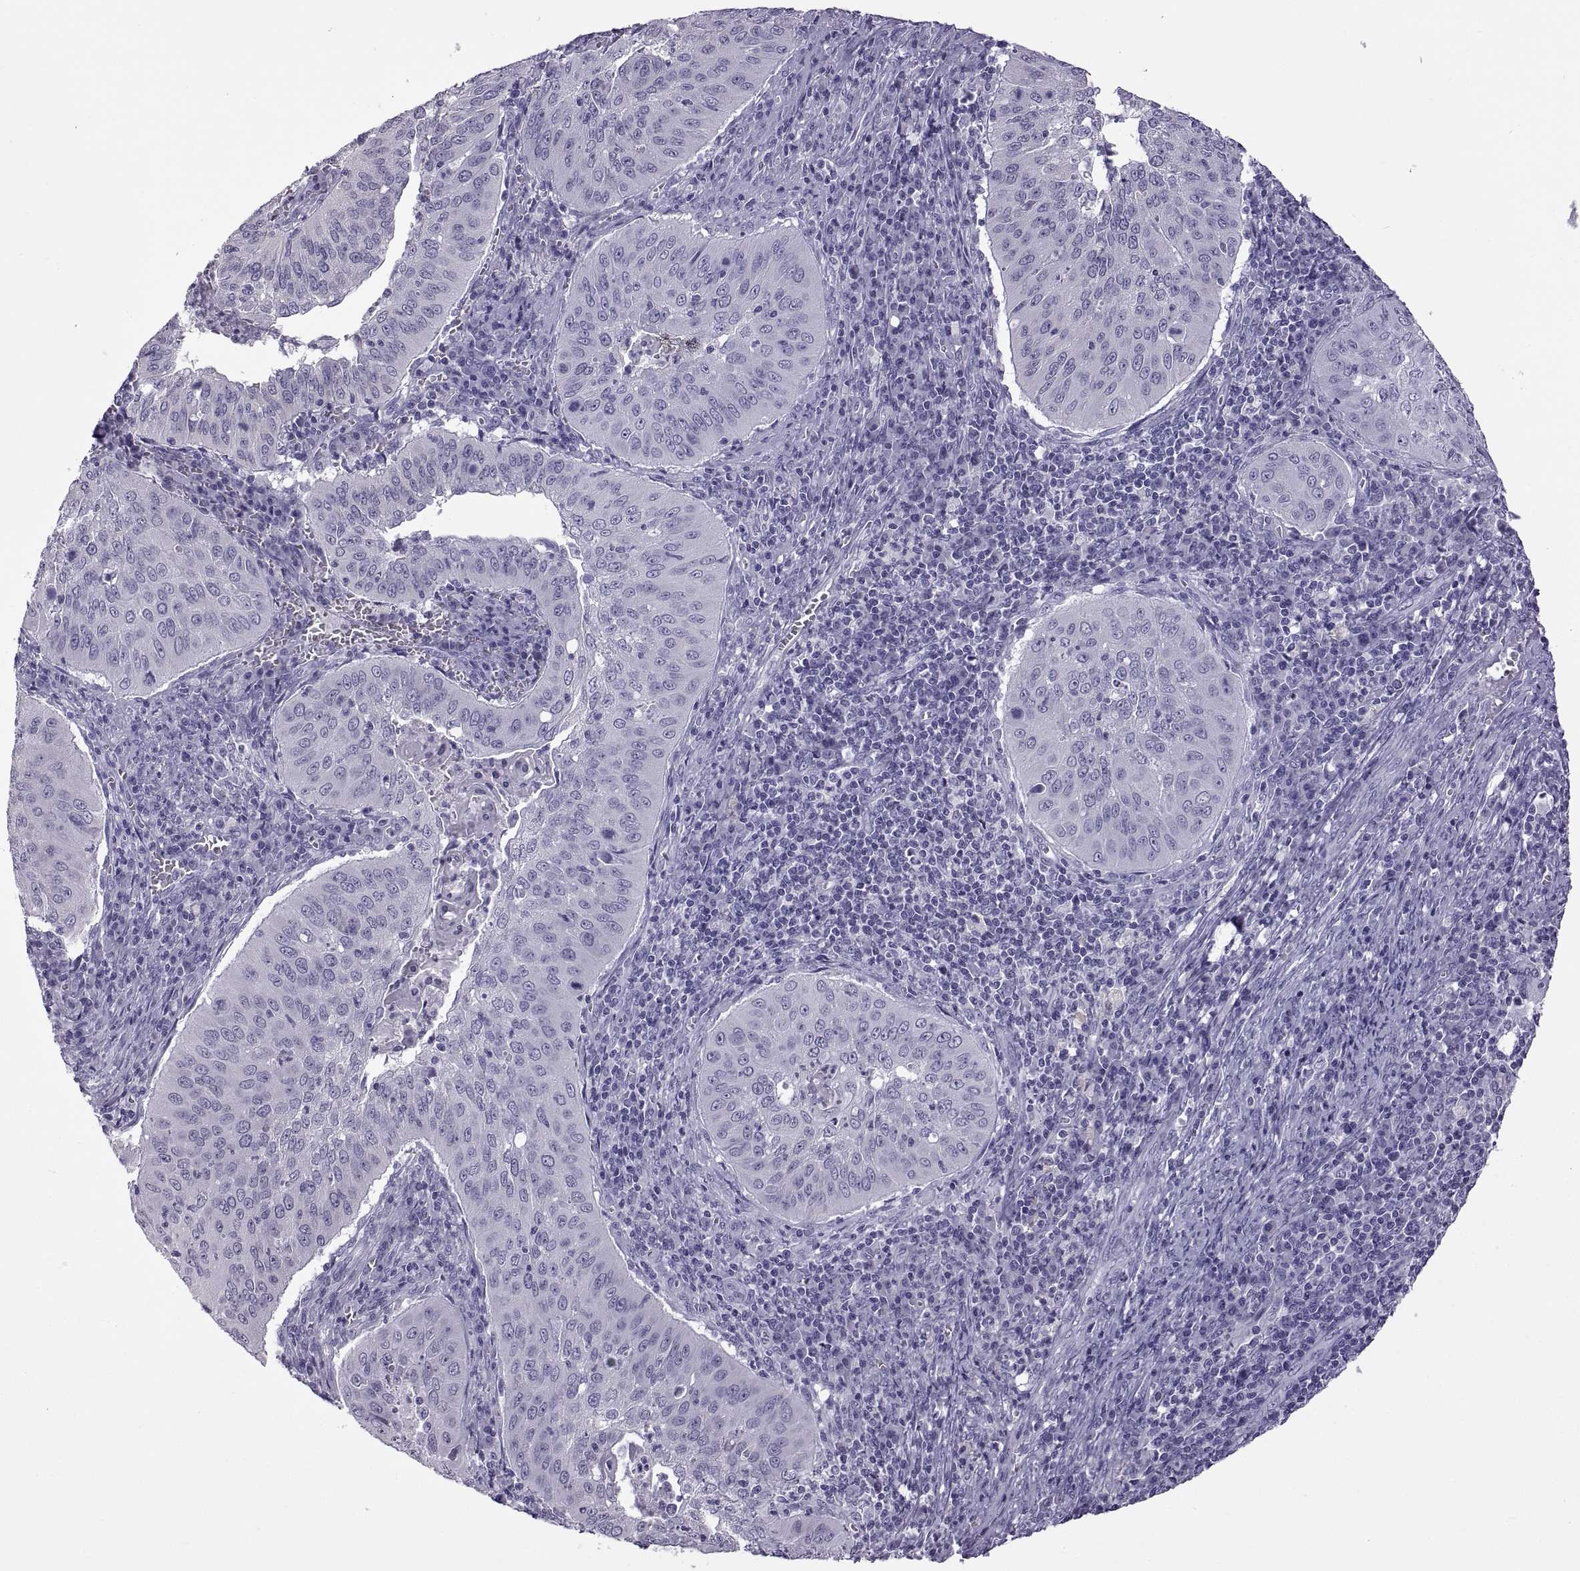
{"staining": {"intensity": "negative", "quantity": "none", "location": "none"}, "tissue": "cervical cancer", "cell_type": "Tumor cells", "image_type": "cancer", "snomed": [{"axis": "morphology", "description": "Squamous cell carcinoma, NOS"}, {"axis": "topography", "description": "Cervix"}], "caption": "Cervical cancer (squamous cell carcinoma) was stained to show a protein in brown. There is no significant expression in tumor cells. The staining was performed using DAB to visualize the protein expression in brown, while the nuclei were stained in blue with hematoxylin (Magnification: 20x).", "gene": "RDM1", "patient": {"sex": "female", "age": 39}}